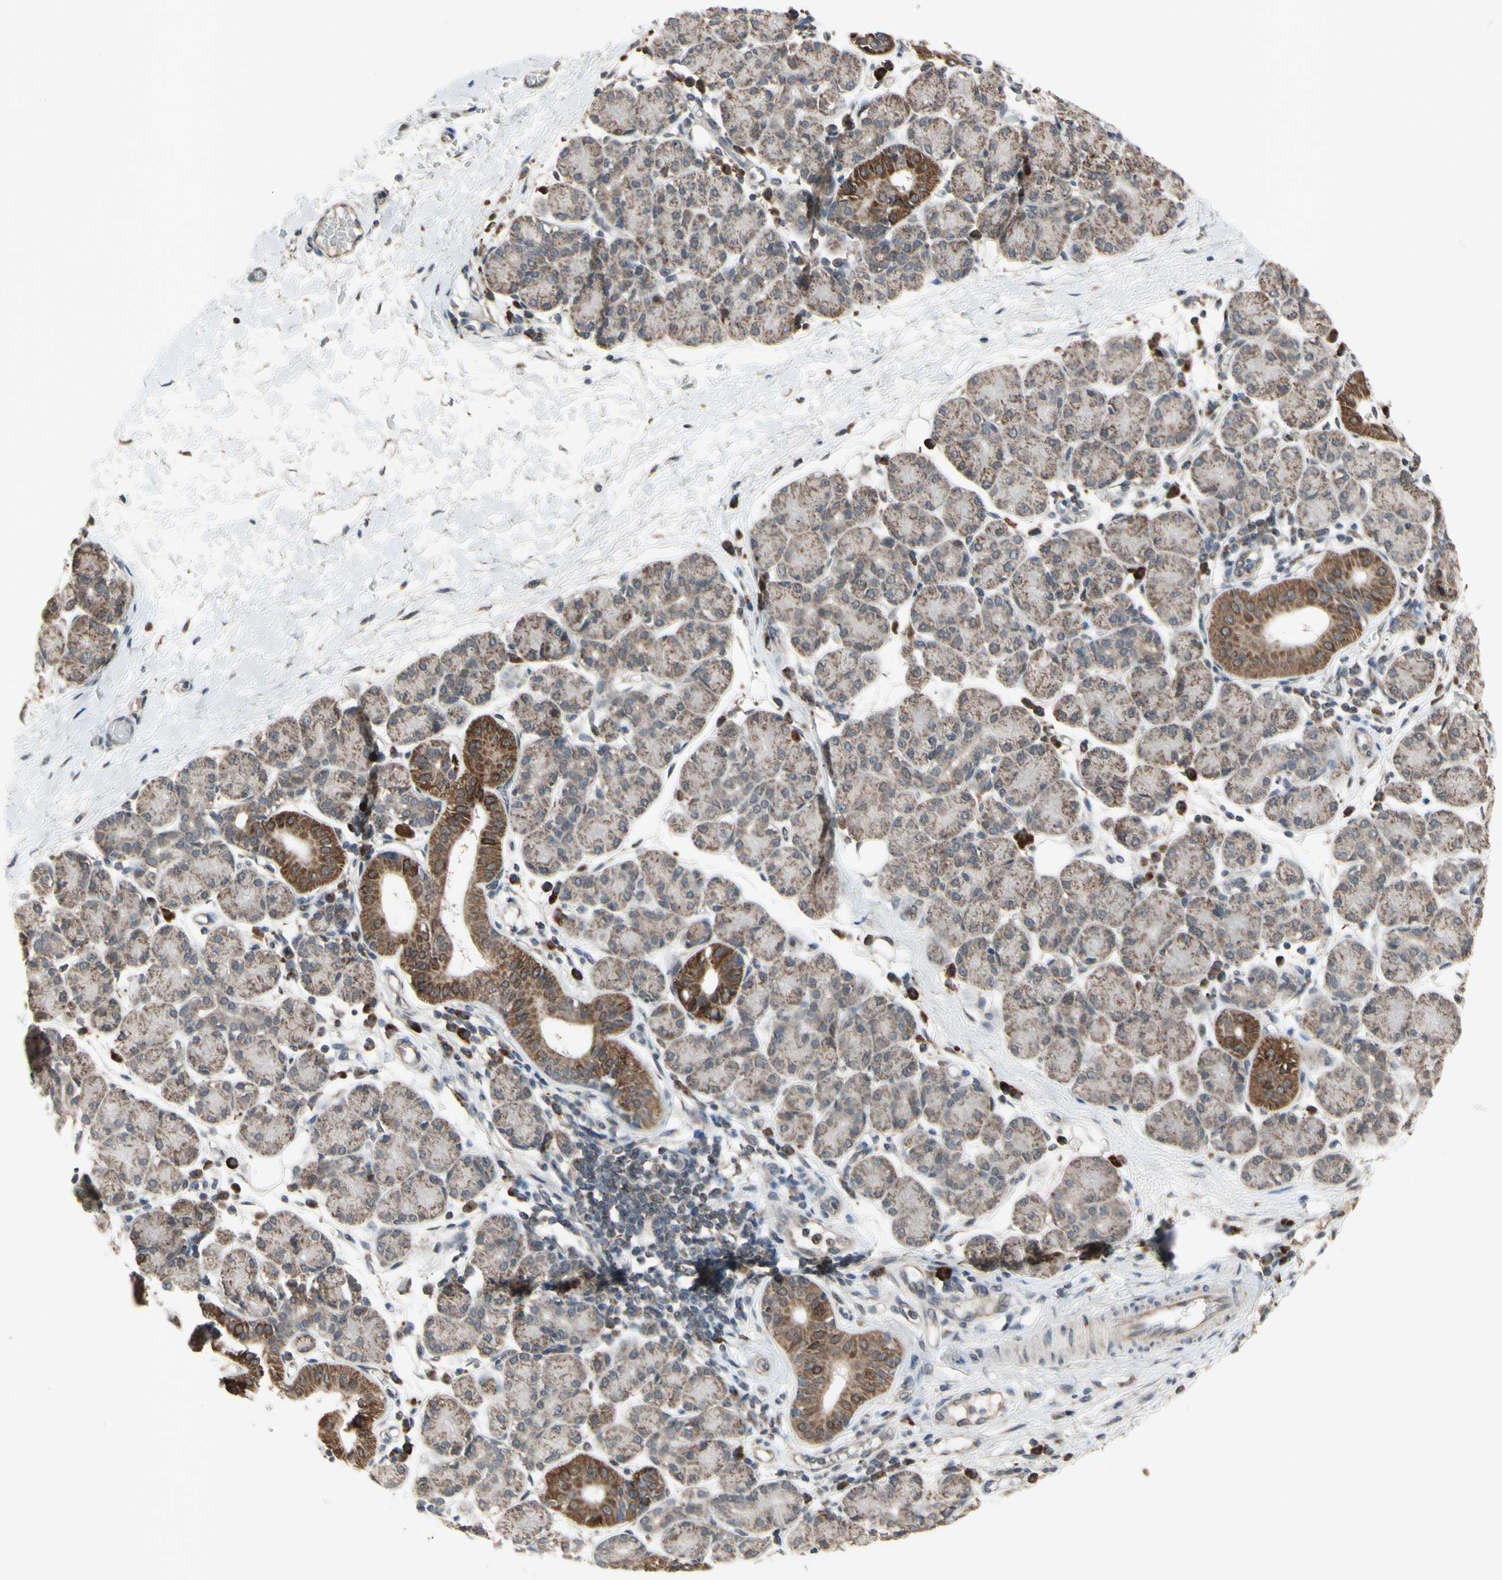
{"staining": {"intensity": "moderate", "quantity": ">75%", "location": "cytoplasmic/membranous"}, "tissue": "salivary gland", "cell_type": "Glandular cells", "image_type": "normal", "snomed": [{"axis": "morphology", "description": "Normal tissue, NOS"}, {"axis": "morphology", "description": "Inflammation, NOS"}, {"axis": "topography", "description": "Lymph node"}, {"axis": "topography", "description": "Salivary gland"}], "caption": "IHC micrograph of unremarkable human salivary gland stained for a protein (brown), which reveals medium levels of moderate cytoplasmic/membranous staining in approximately >75% of glandular cells.", "gene": "CD164", "patient": {"sex": "male", "age": 3}}